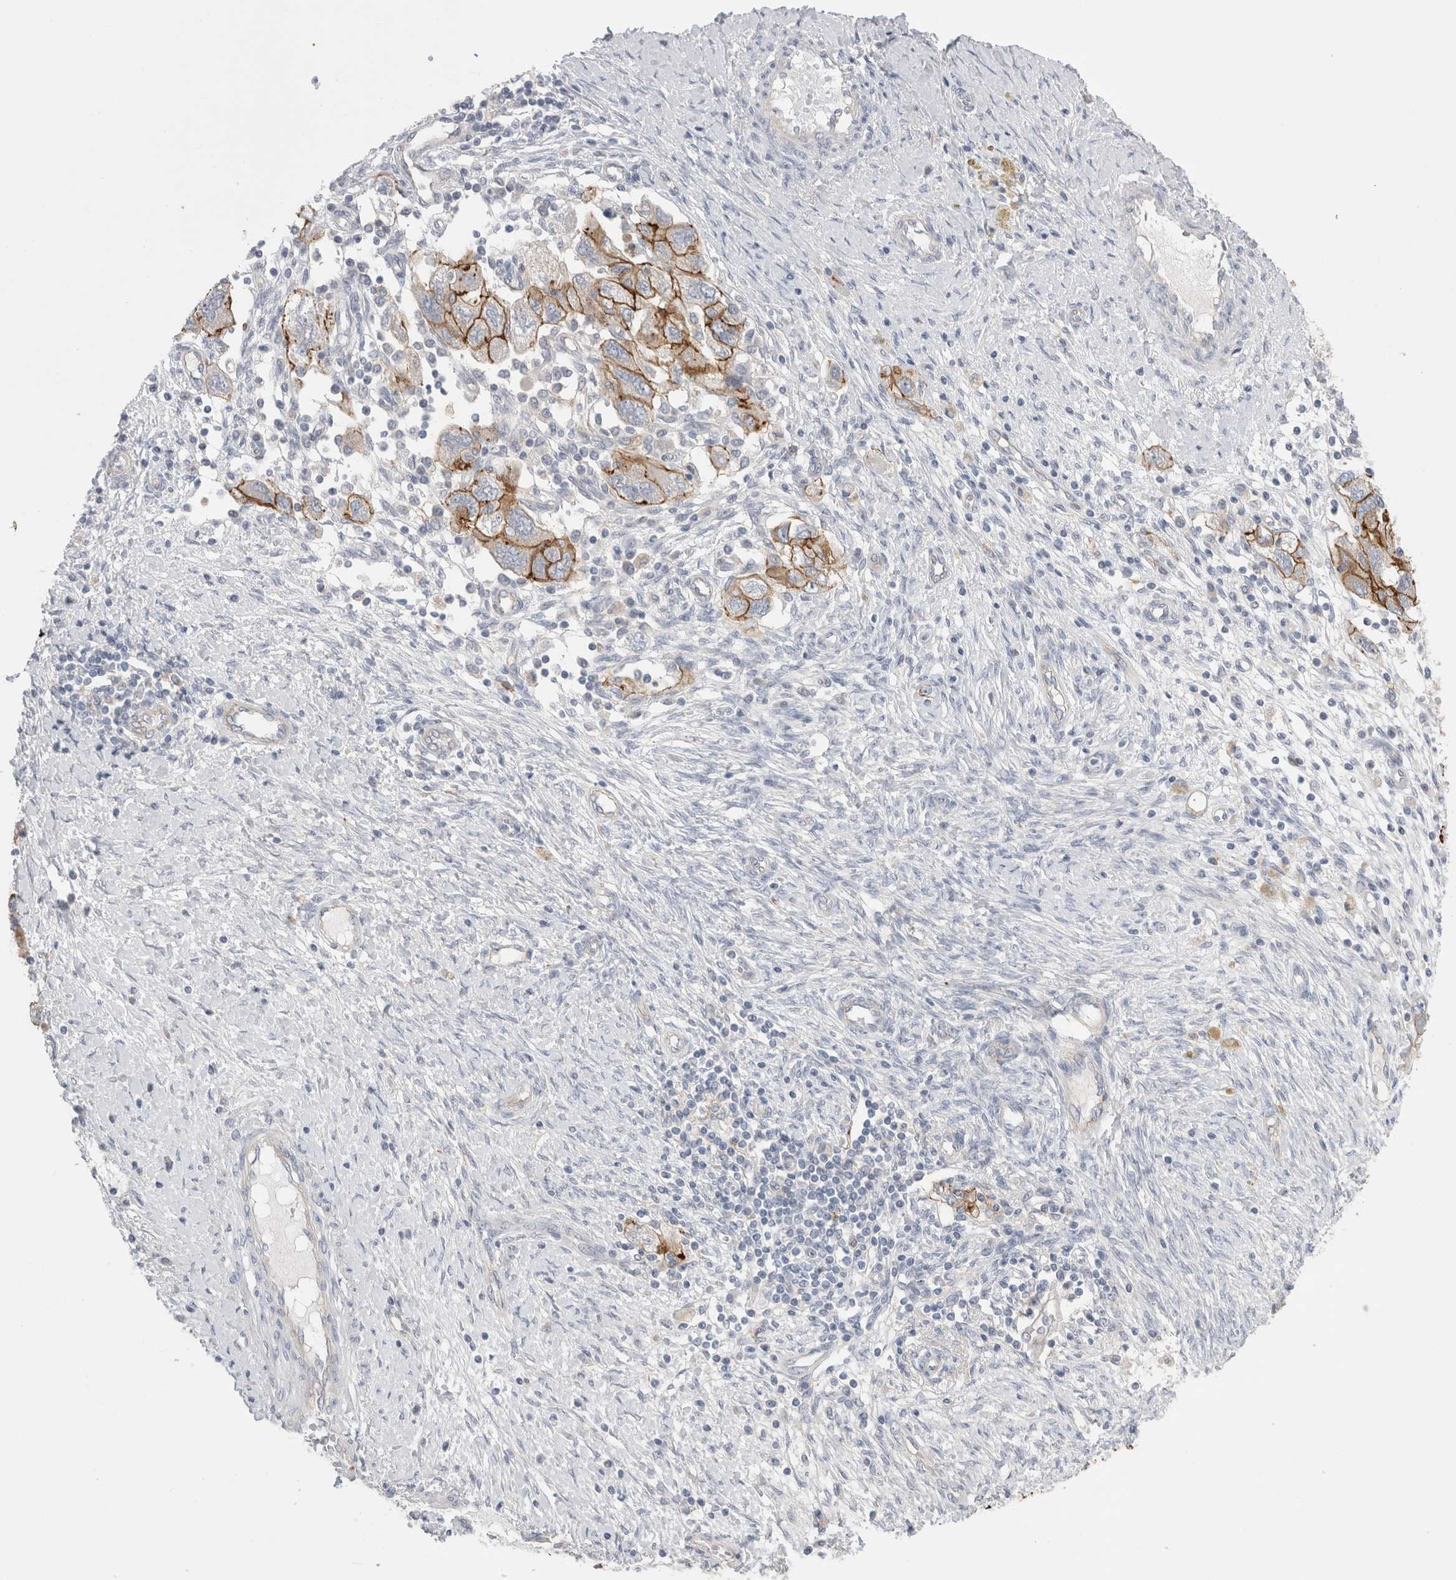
{"staining": {"intensity": "moderate", "quantity": ">75%", "location": "cytoplasmic/membranous"}, "tissue": "ovarian cancer", "cell_type": "Tumor cells", "image_type": "cancer", "snomed": [{"axis": "morphology", "description": "Carcinoma, NOS"}, {"axis": "morphology", "description": "Cystadenocarcinoma, serous, NOS"}, {"axis": "topography", "description": "Ovary"}], "caption": "A brown stain highlights moderate cytoplasmic/membranous staining of a protein in ovarian cancer (carcinoma) tumor cells. (Stains: DAB (3,3'-diaminobenzidine) in brown, nuclei in blue, Microscopy: brightfield microscopy at high magnification).", "gene": "VANGL1", "patient": {"sex": "female", "age": 69}}